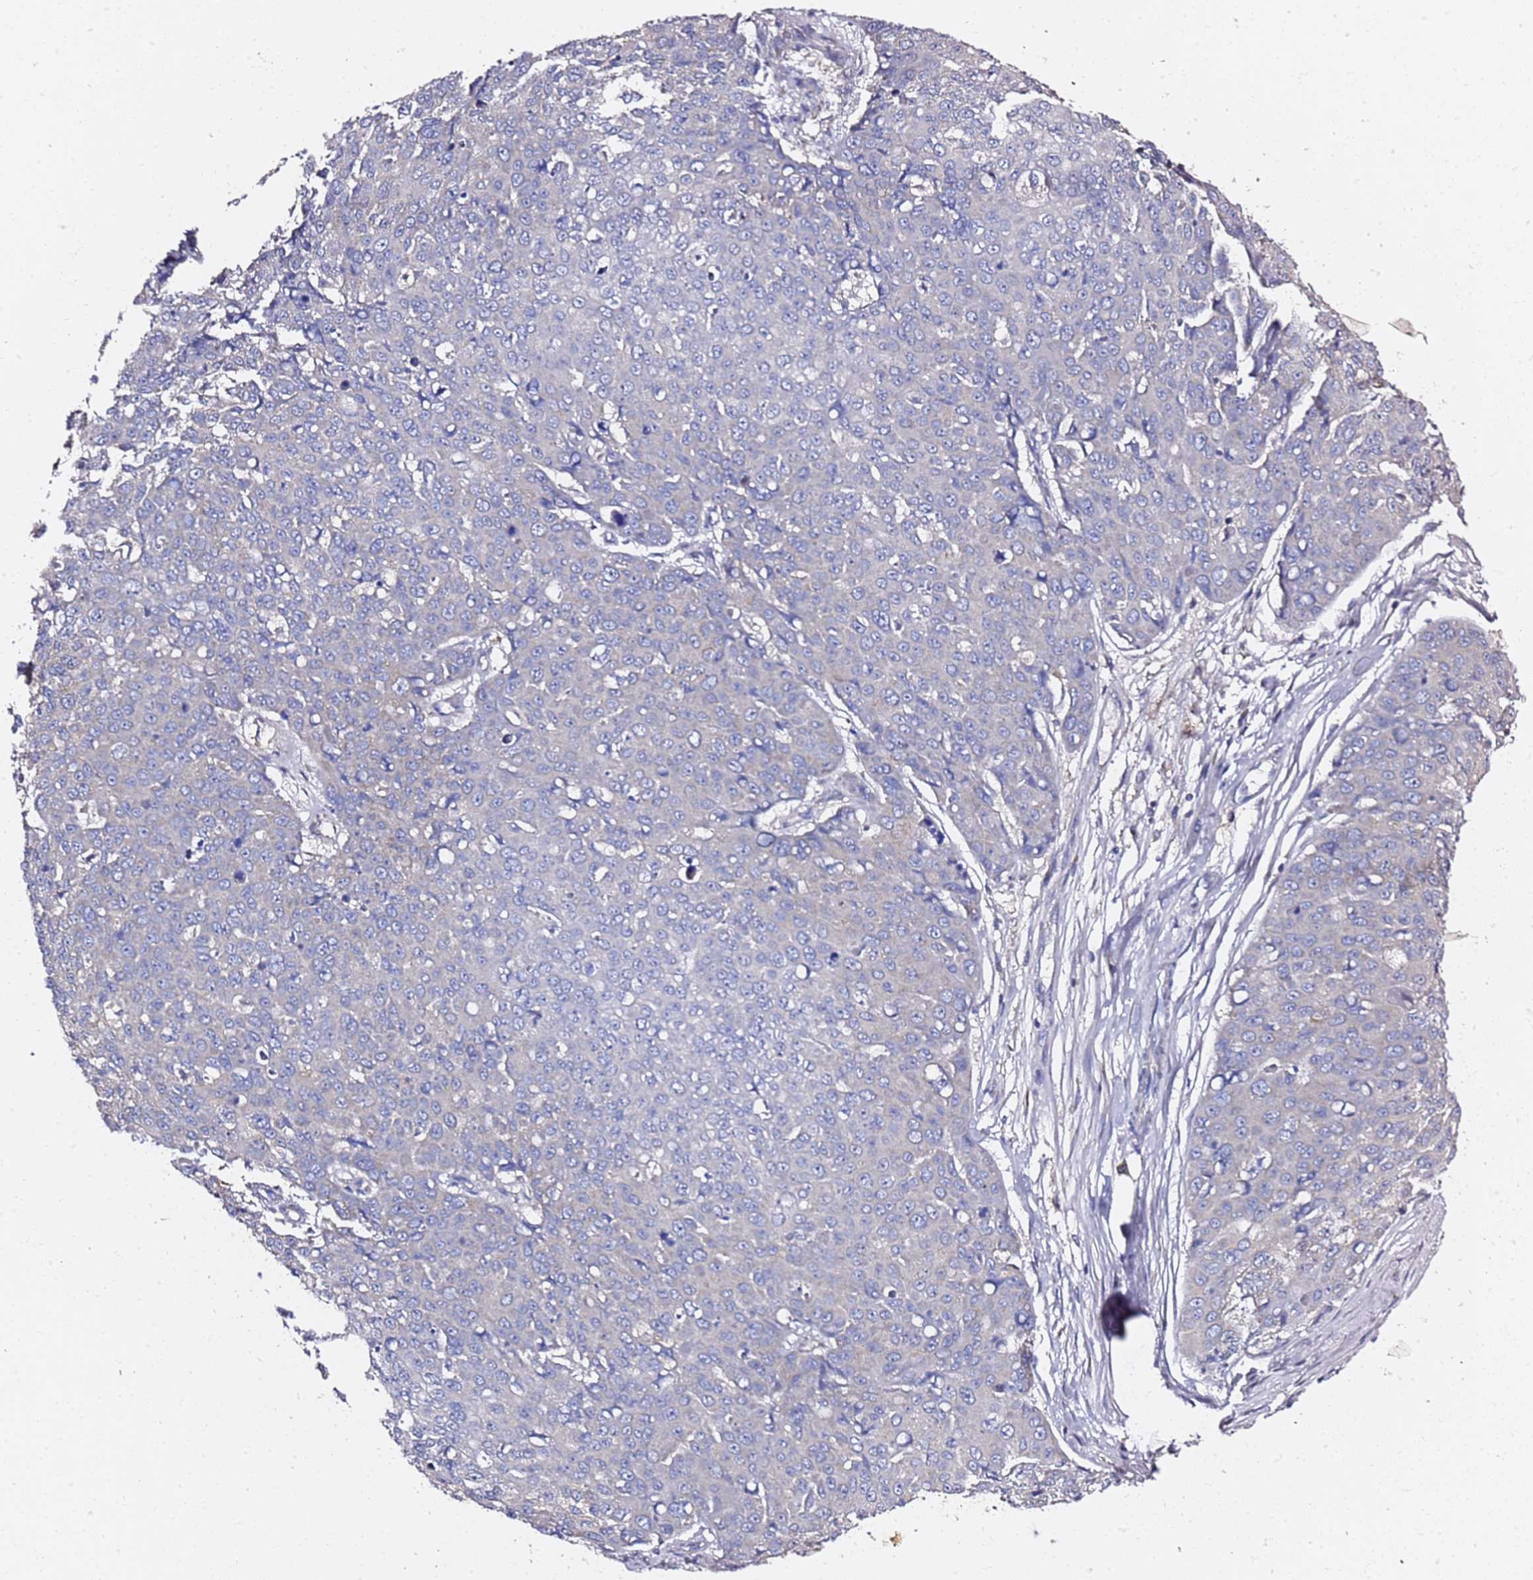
{"staining": {"intensity": "negative", "quantity": "none", "location": "none"}, "tissue": "skin cancer", "cell_type": "Tumor cells", "image_type": "cancer", "snomed": [{"axis": "morphology", "description": "Squamous cell carcinoma, NOS"}, {"axis": "topography", "description": "Skin"}], "caption": "Tumor cells are negative for brown protein staining in skin squamous cell carcinoma.", "gene": "C19orf12", "patient": {"sex": "male", "age": 71}}